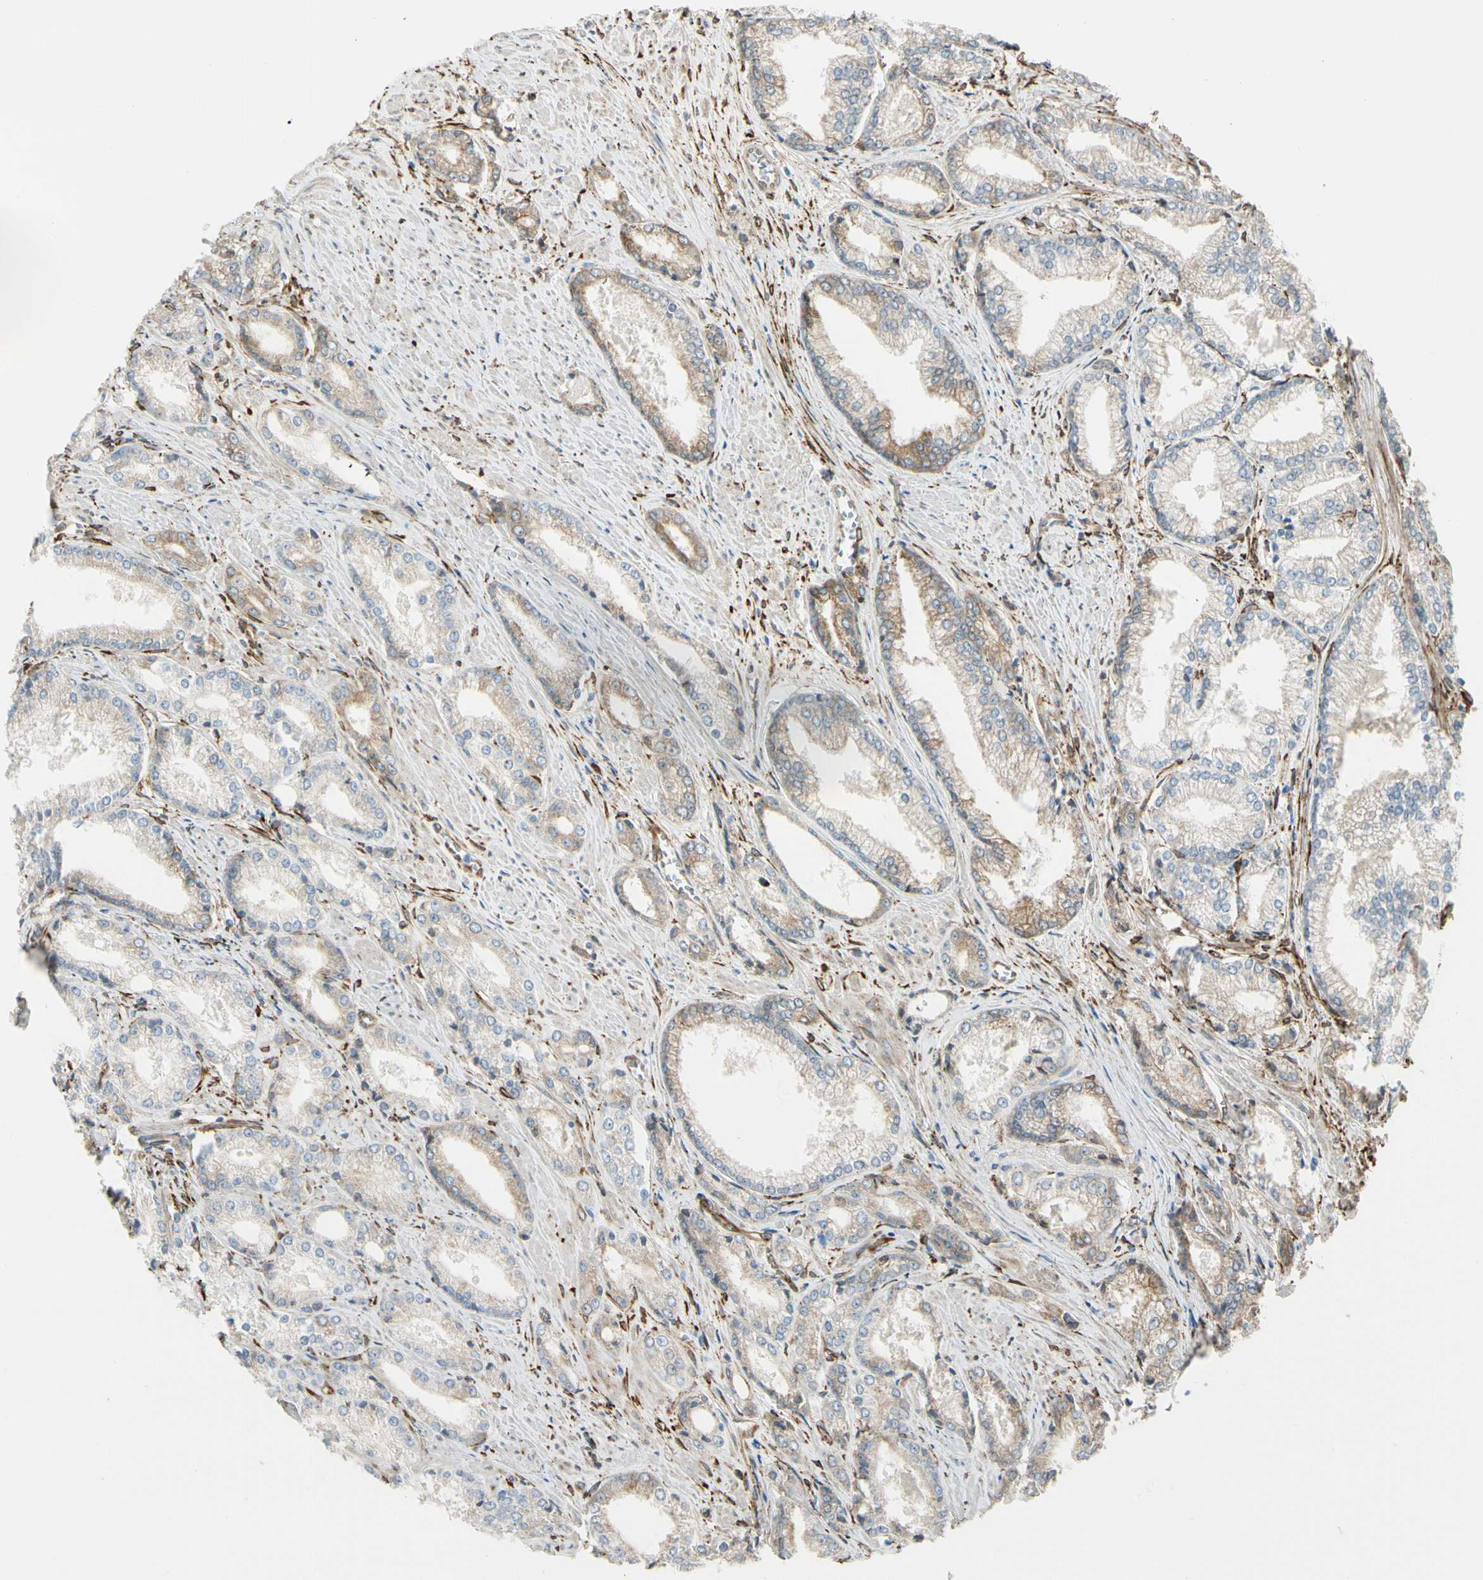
{"staining": {"intensity": "moderate", "quantity": "25%-75%", "location": "cytoplasmic/membranous"}, "tissue": "prostate cancer", "cell_type": "Tumor cells", "image_type": "cancer", "snomed": [{"axis": "morphology", "description": "Adenocarcinoma, Low grade"}, {"axis": "topography", "description": "Prostate"}], "caption": "Prostate cancer stained with IHC demonstrates moderate cytoplasmic/membranous positivity in approximately 25%-75% of tumor cells.", "gene": "FKBP7", "patient": {"sex": "male", "age": 64}}